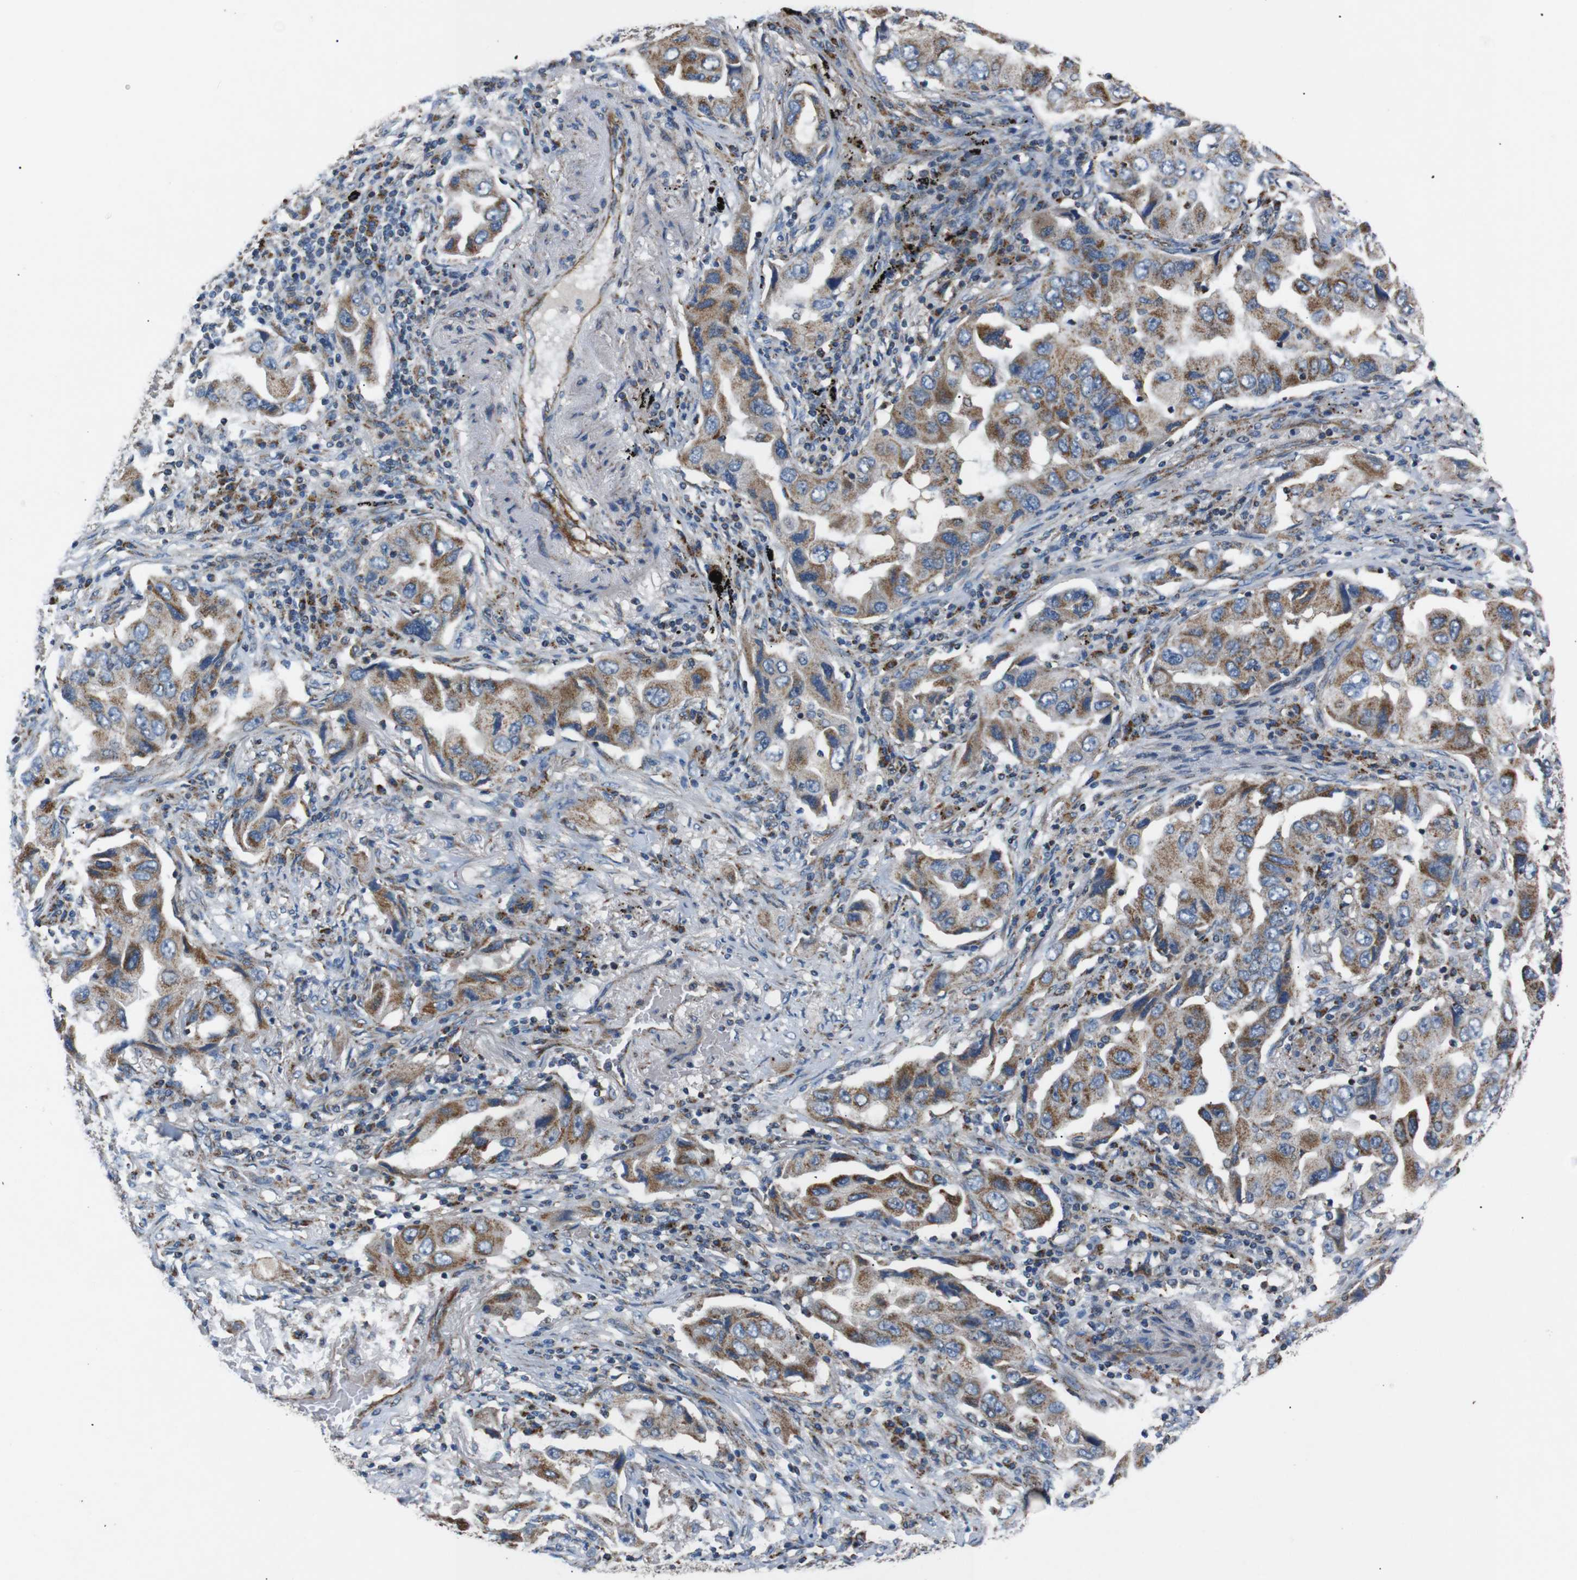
{"staining": {"intensity": "moderate", "quantity": ">75%", "location": "cytoplasmic/membranous"}, "tissue": "lung cancer", "cell_type": "Tumor cells", "image_type": "cancer", "snomed": [{"axis": "morphology", "description": "Adenocarcinoma, NOS"}, {"axis": "topography", "description": "Lung"}], "caption": "Immunohistochemical staining of lung cancer reveals medium levels of moderate cytoplasmic/membranous expression in about >75% of tumor cells.", "gene": "NETO2", "patient": {"sex": "female", "age": 65}}